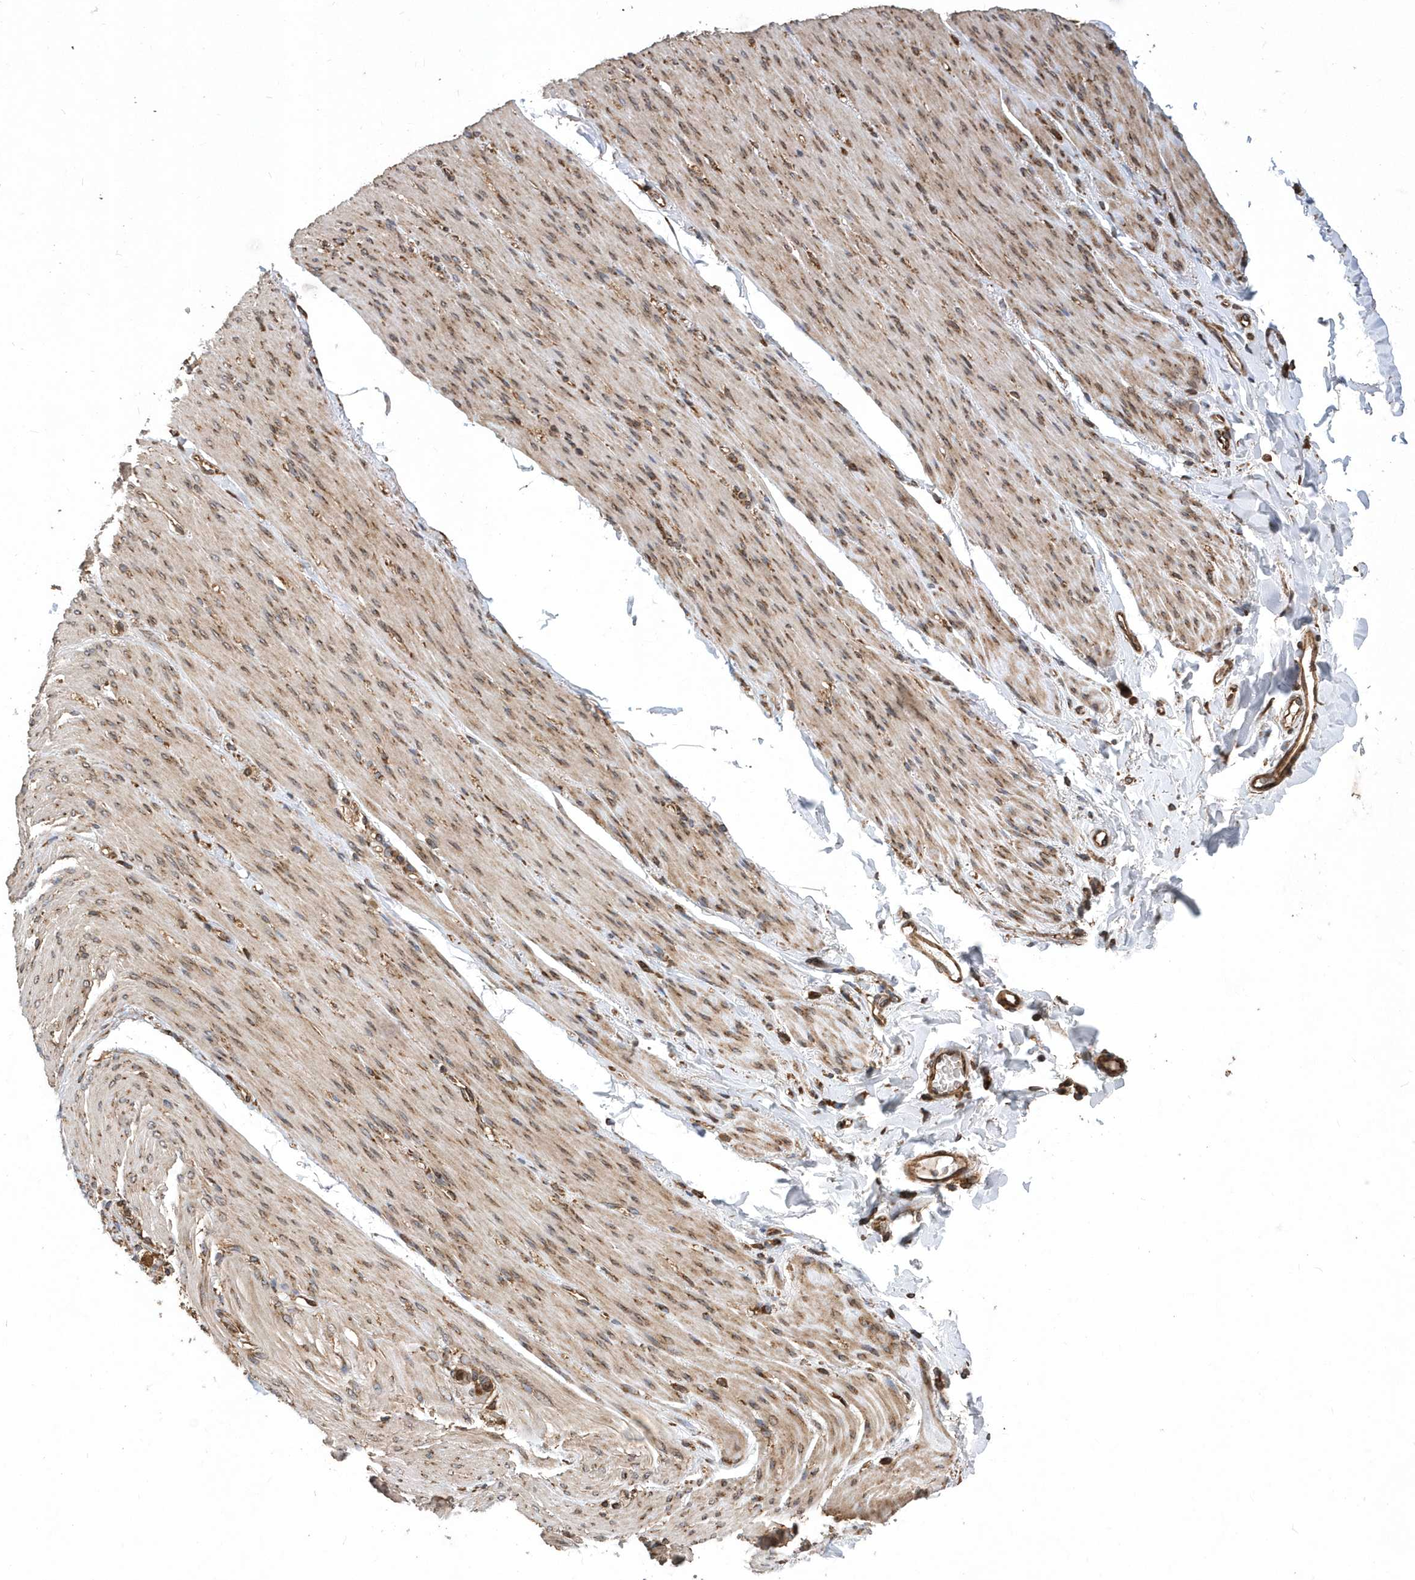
{"staining": {"intensity": "negative", "quantity": "none", "location": "none"}, "tissue": "adipose tissue", "cell_type": "Adipocytes", "image_type": "normal", "snomed": [{"axis": "morphology", "description": "Normal tissue, NOS"}, {"axis": "topography", "description": "Colon"}, {"axis": "topography", "description": "Peripheral nerve tissue"}], "caption": "IHC of unremarkable human adipose tissue reveals no positivity in adipocytes.", "gene": "WASHC5", "patient": {"sex": "female", "age": 61}}